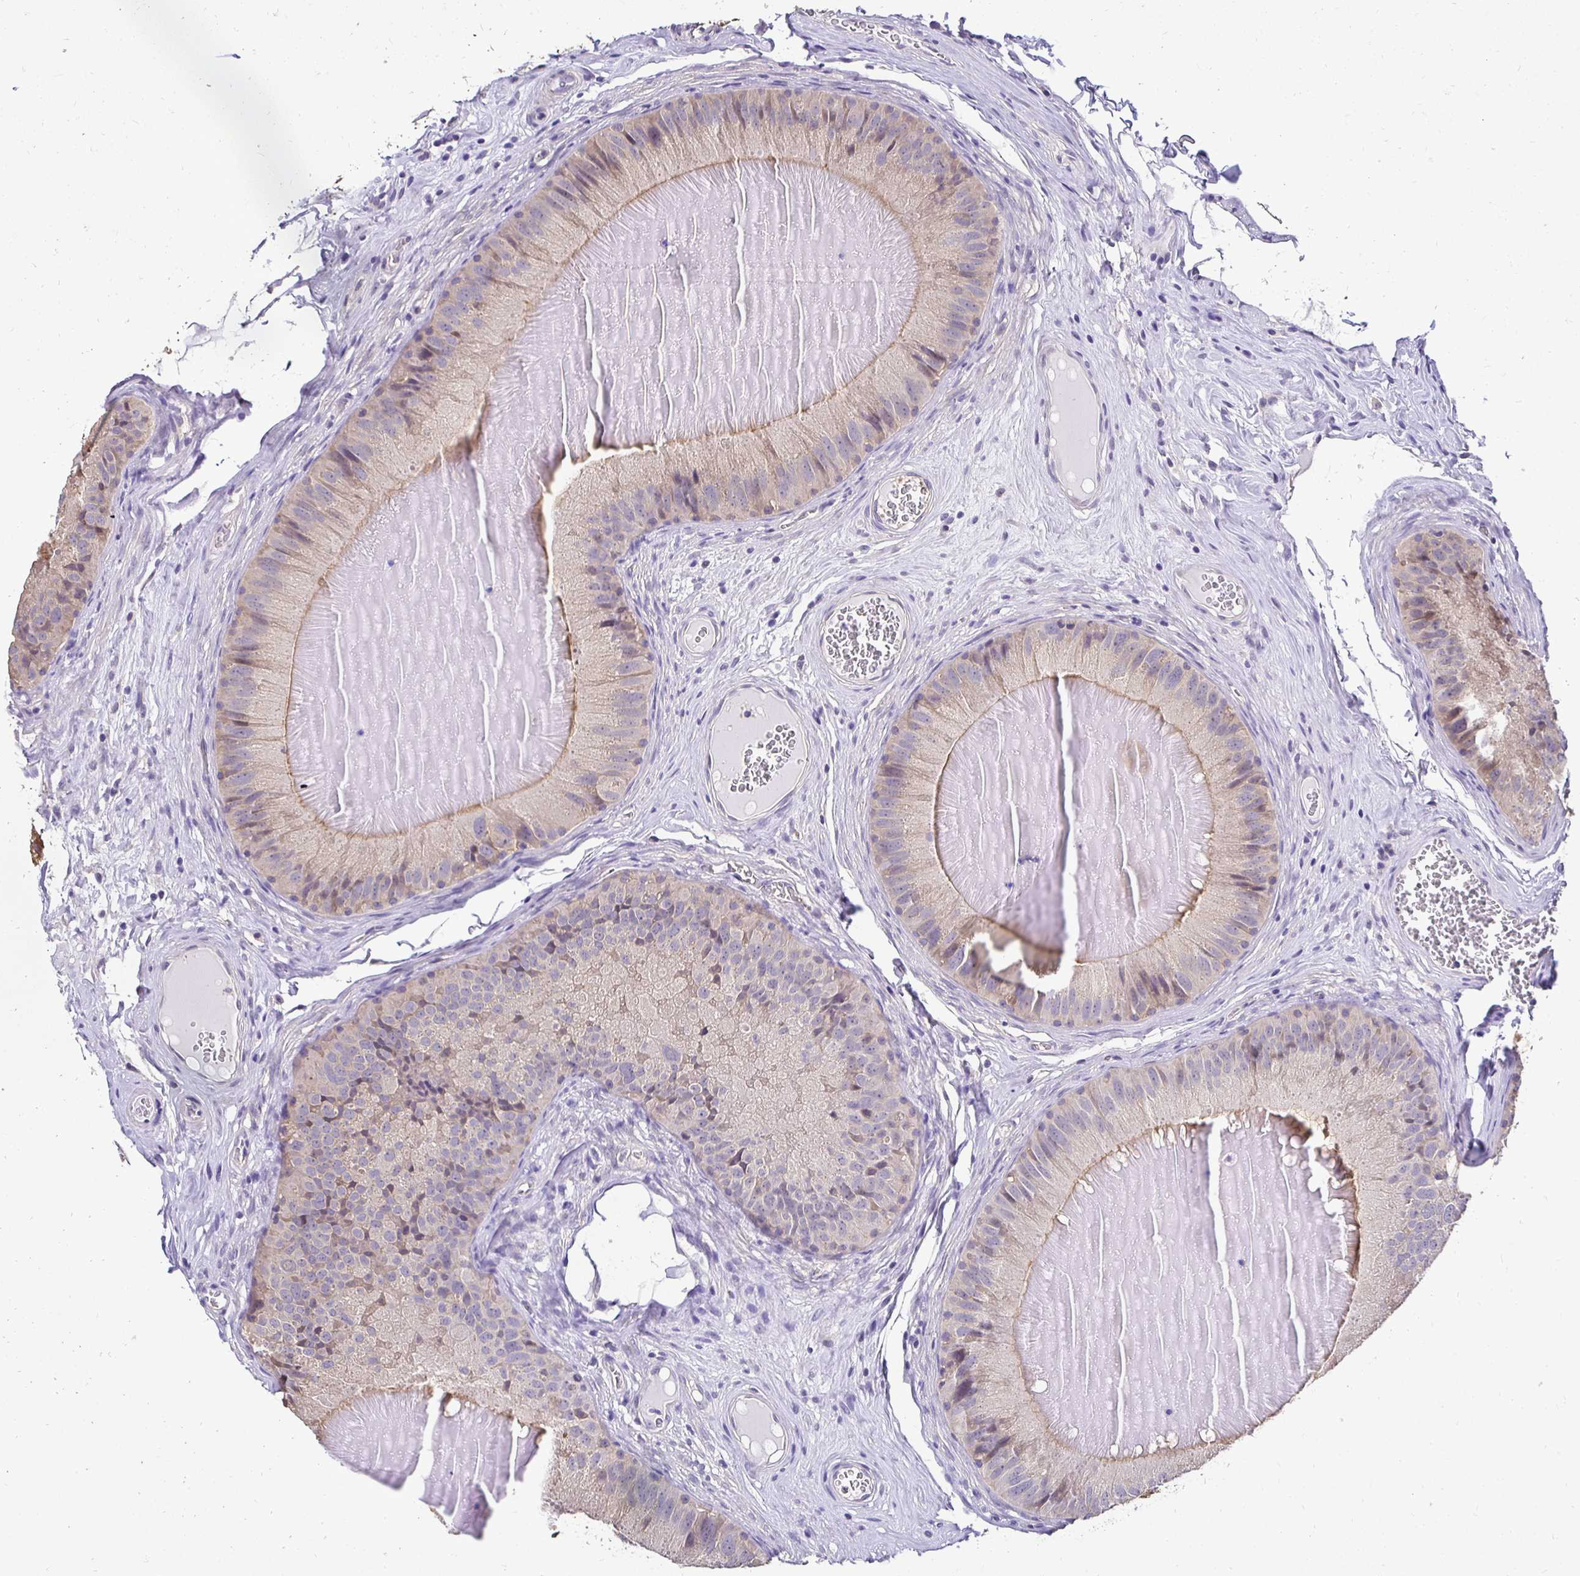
{"staining": {"intensity": "strong", "quantity": "25%-75%", "location": "cytoplasmic/membranous"}, "tissue": "epididymis", "cell_type": "Glandular cells", "image_type": "normal", "snomed": [{"axis": "morphology", "description": "Normal tissue, NOS"}, {"axis": "topography", "description": "Epididymis, spermatic cord, NOS"}], "caption": "About 25%-75% of glandular cells in normal epididymis display strong cytoplasmic/membranous protein expression as visualized by brown immunohistochemical staining.", "gene": "SLC9A1", "patient": {"sex": "male", "age": 39}}